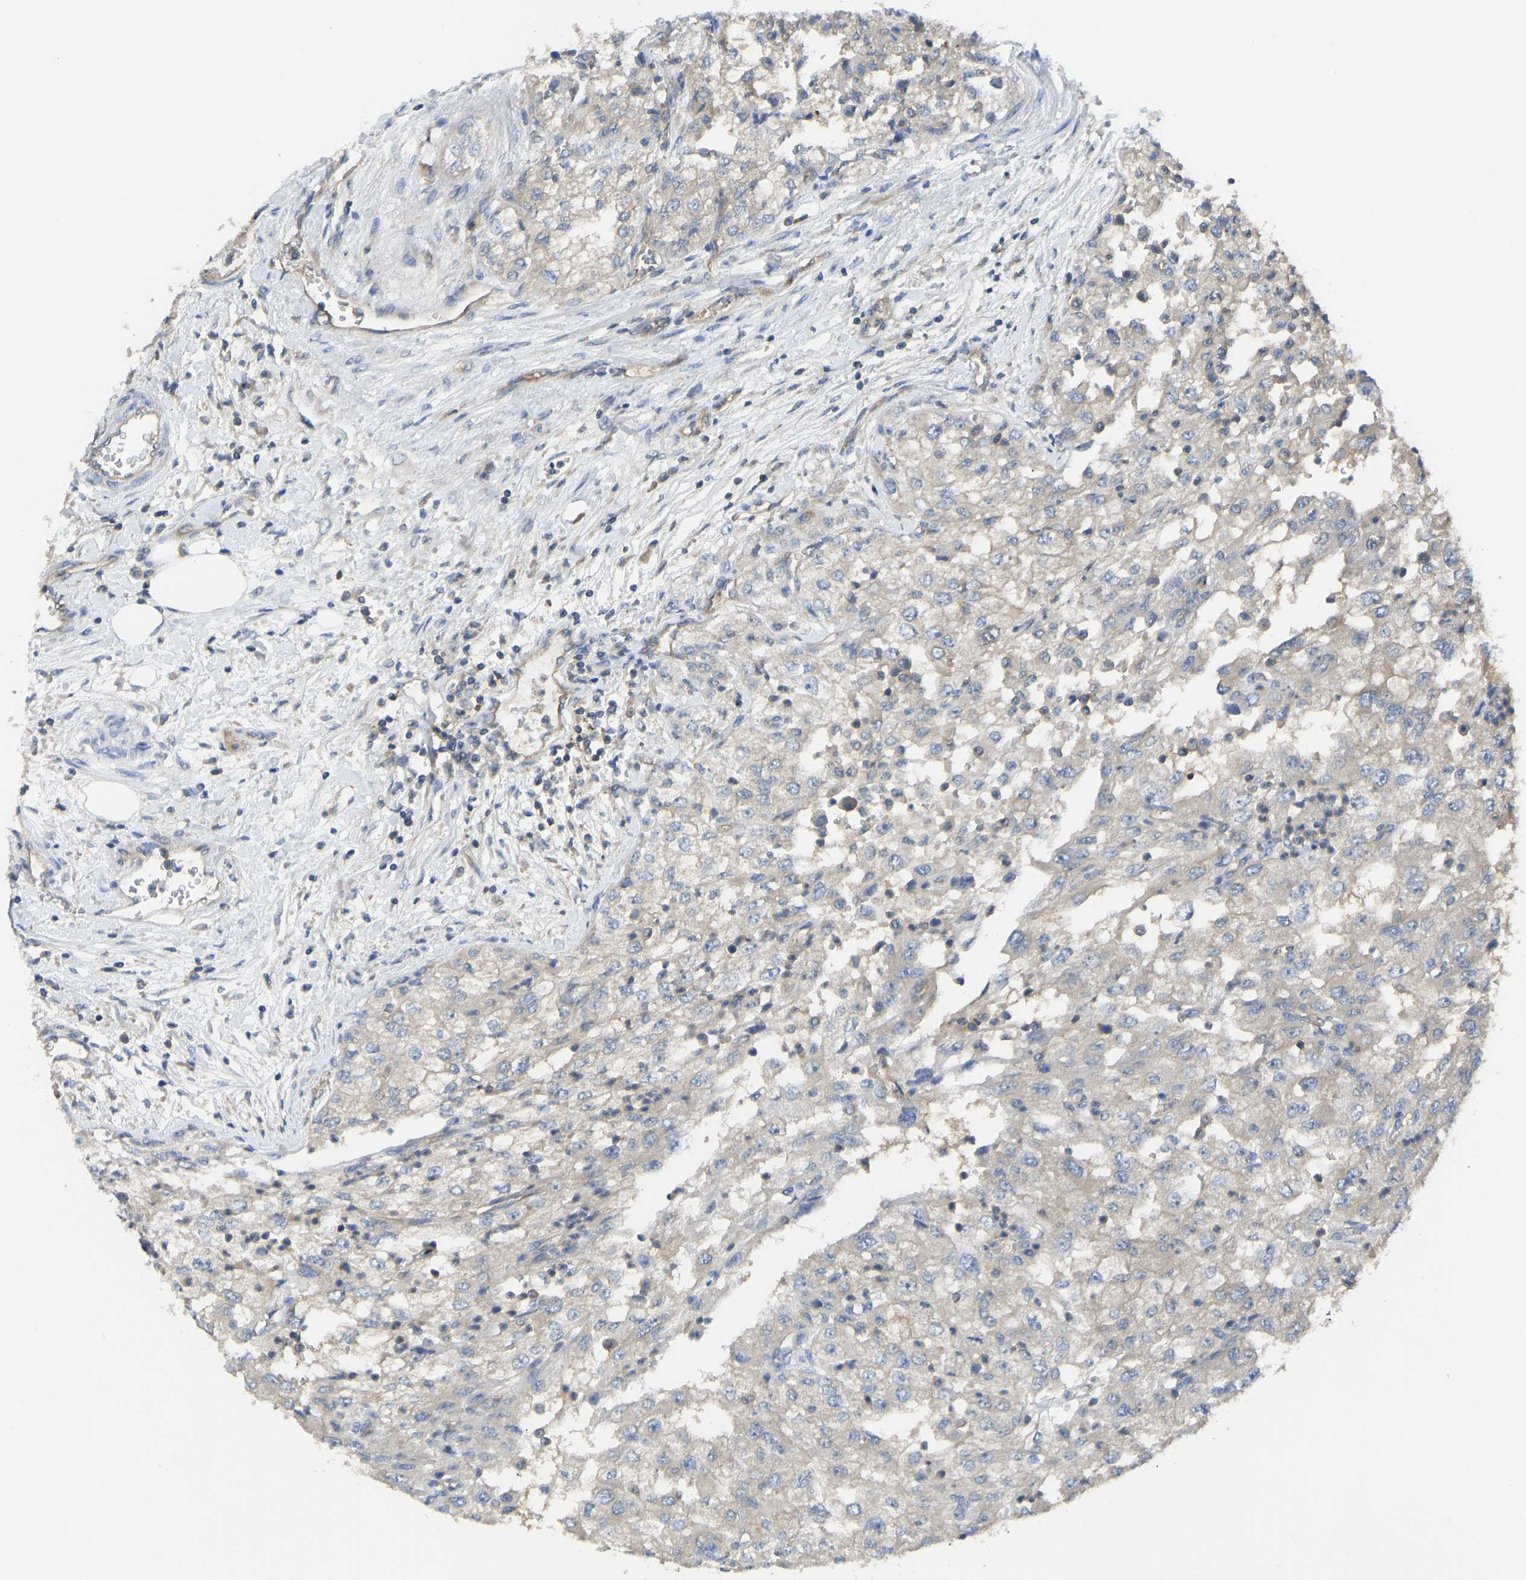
{"staining": {"intensity": "weak", "quantity": "<25%", "location": "cytoplasmic/membranous"}, "tissue": "renal cancer", "cell_type": "Tumor cells", "image_type": "cancer", "snomed": [{"axis": "morphology", "description": "Adenocarcinoma, NOS"}, {"axis": "topography", "description": "Kidney"}], "caption": "Tumor cells show no significant protein positivity in renal cancer.", "gene": "PPP3CA", "patient": {"sex": "female", "age": 54}}